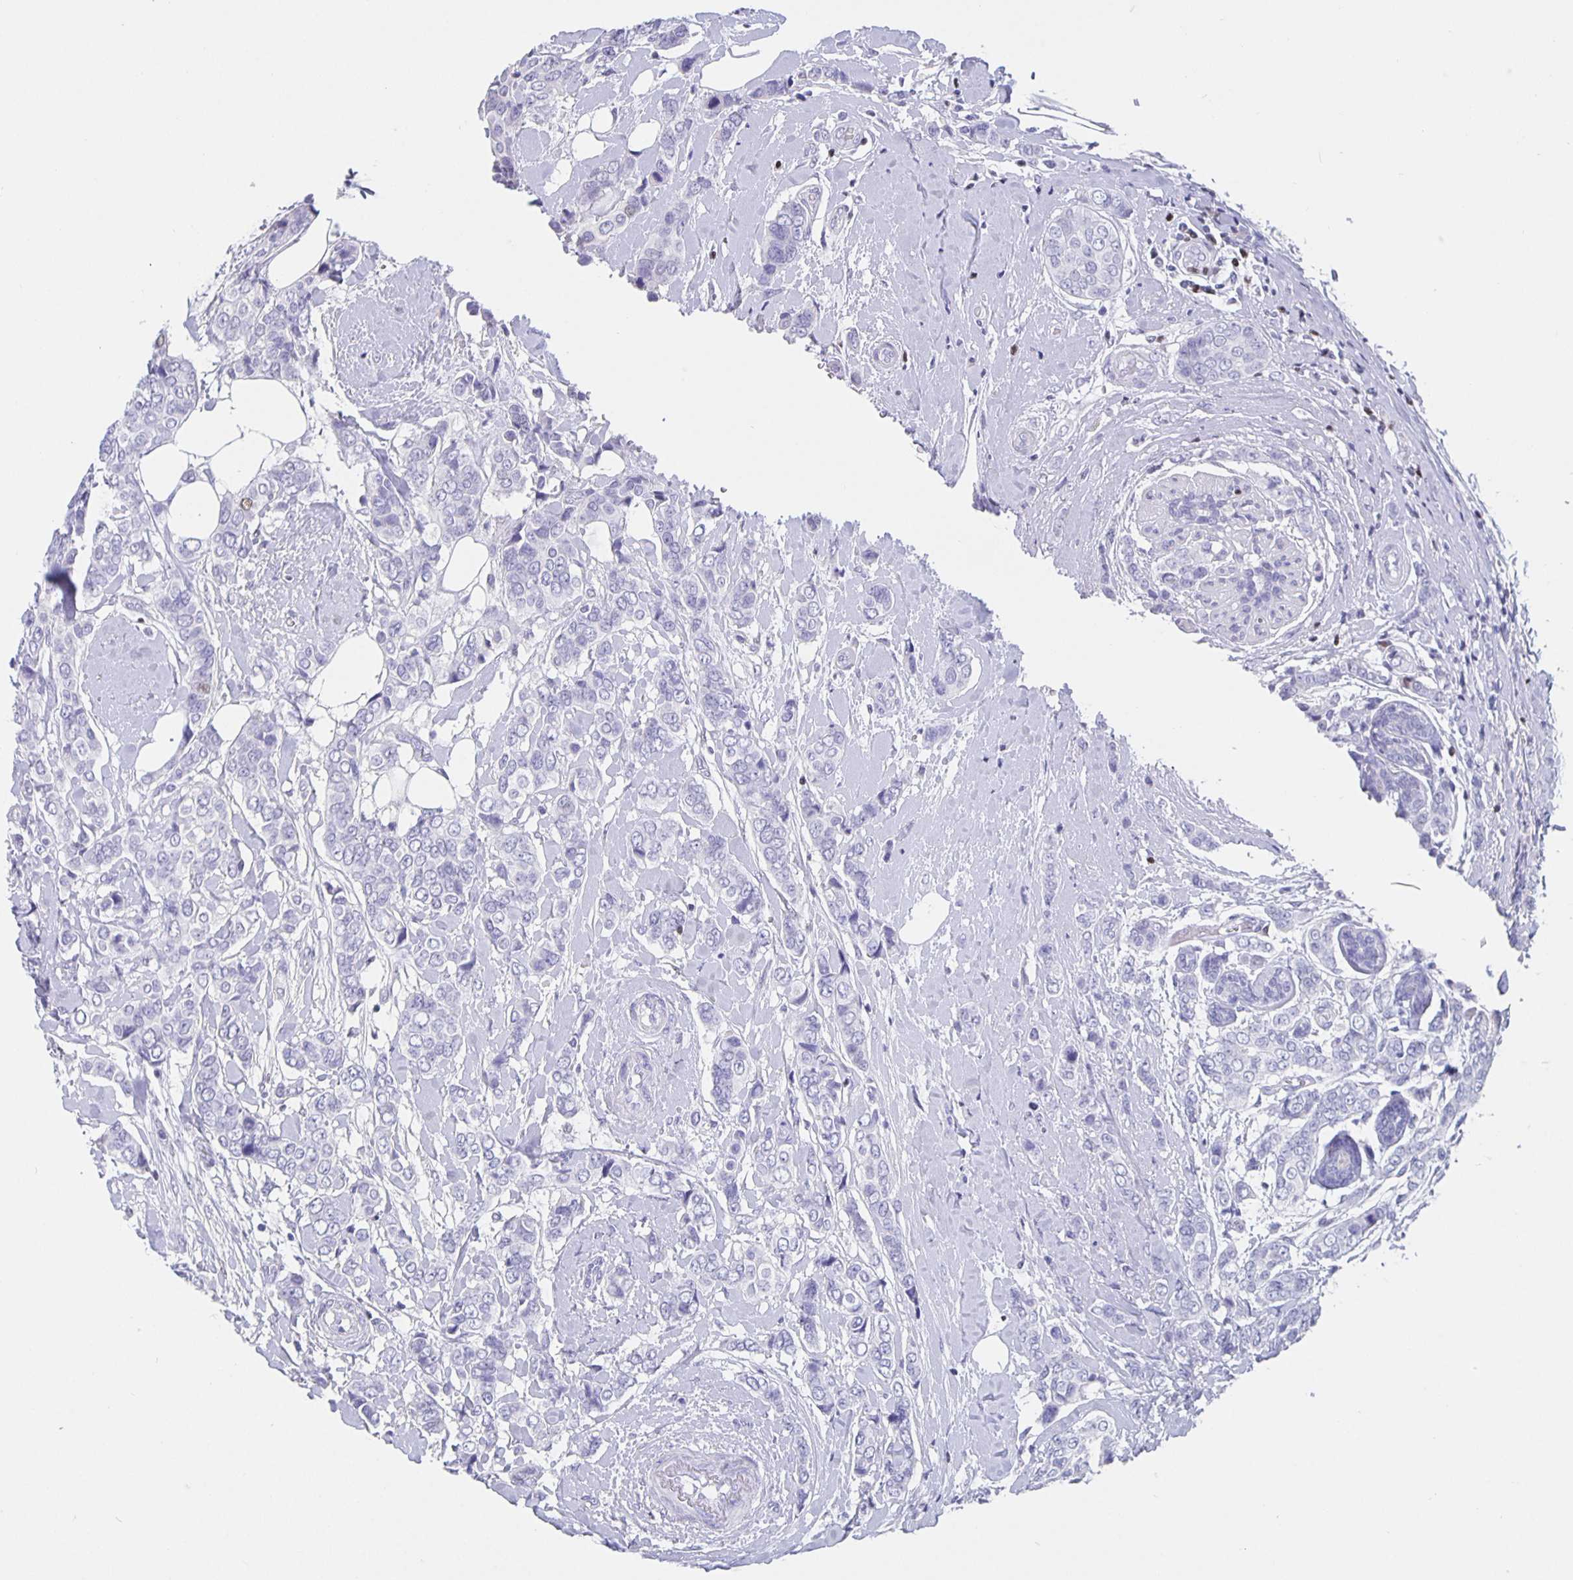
{"staining": {"intensity": "negative", "quantity": "none", "location": "none"}, "tissue": "breast cancer", "cell_type": "Tumor cells", "image_type": "cancer", "snomed": [{"axis": "morphology", "description": "Lobular carcinoma"}, {"axis": "topography", "description": "Breast"}], "caption": "Tumor cells show no significant protein expression in breast lobular carcinoma. (Immunohistochemistry, brightfield microscopy, high magnification).", "gene": "SATB2", "patient": {"sex": "female", "age": 51}}